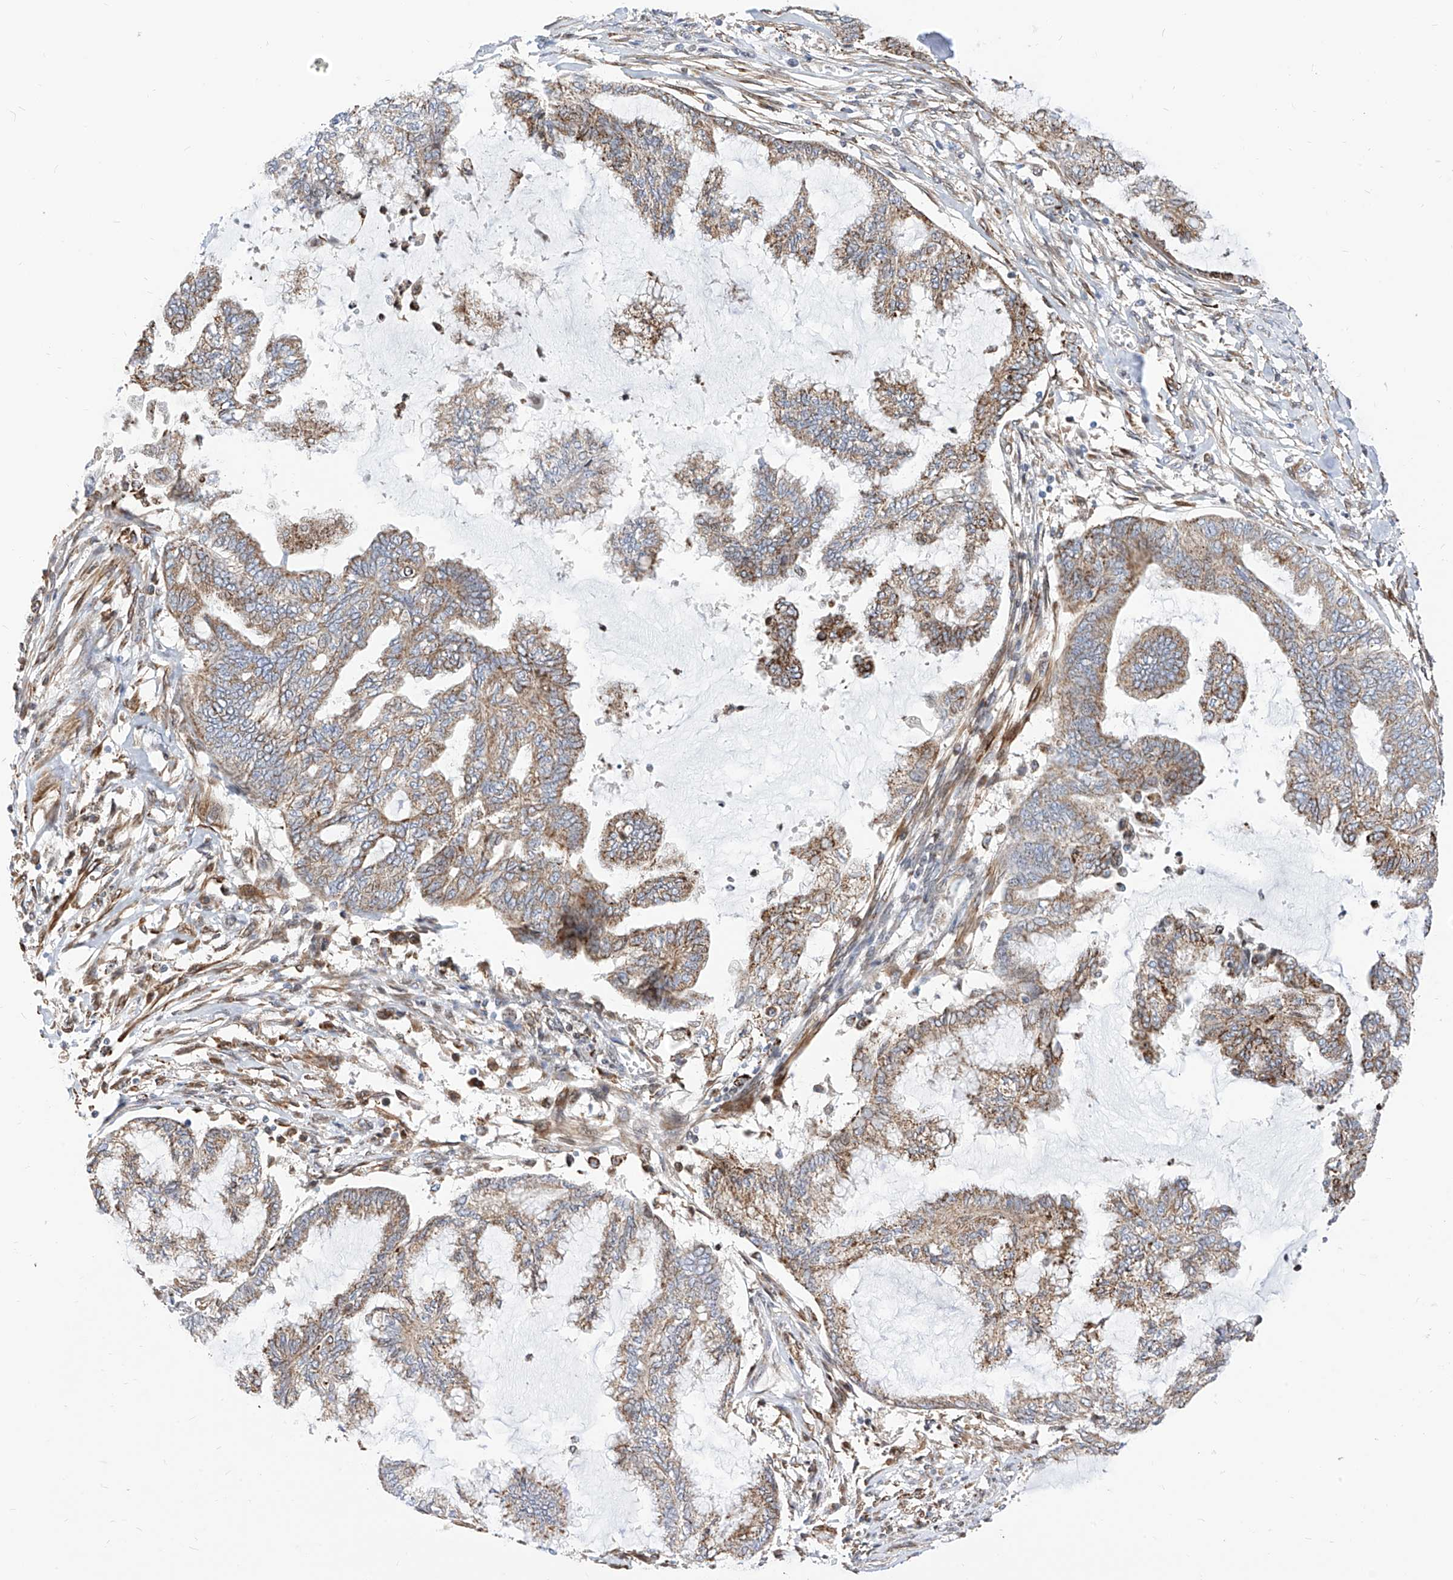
{"staining": {"intensity": "moderate", "quantity": ">75%", "location": "cytoplasmic/membranous"}, "tissue": "endometrial cancer", "cell_type": "Tumor cells", "image_type": "cancer", "snomed": [{"axis": "morphology", "description": "Adenocarcinoma, NOS"}, {"axis": "topography", "description": "Endometrium"}], "caption": "The histopathology image demonstrates immunohistochemical staining of endometrial cancer (adenocarcinoma). There is moderate cytoplasmic/membranous positivity is seen in about >75% of tumor cells.", "gene": "TTLL8", "patient": {"sex": "female", "age": 86}}